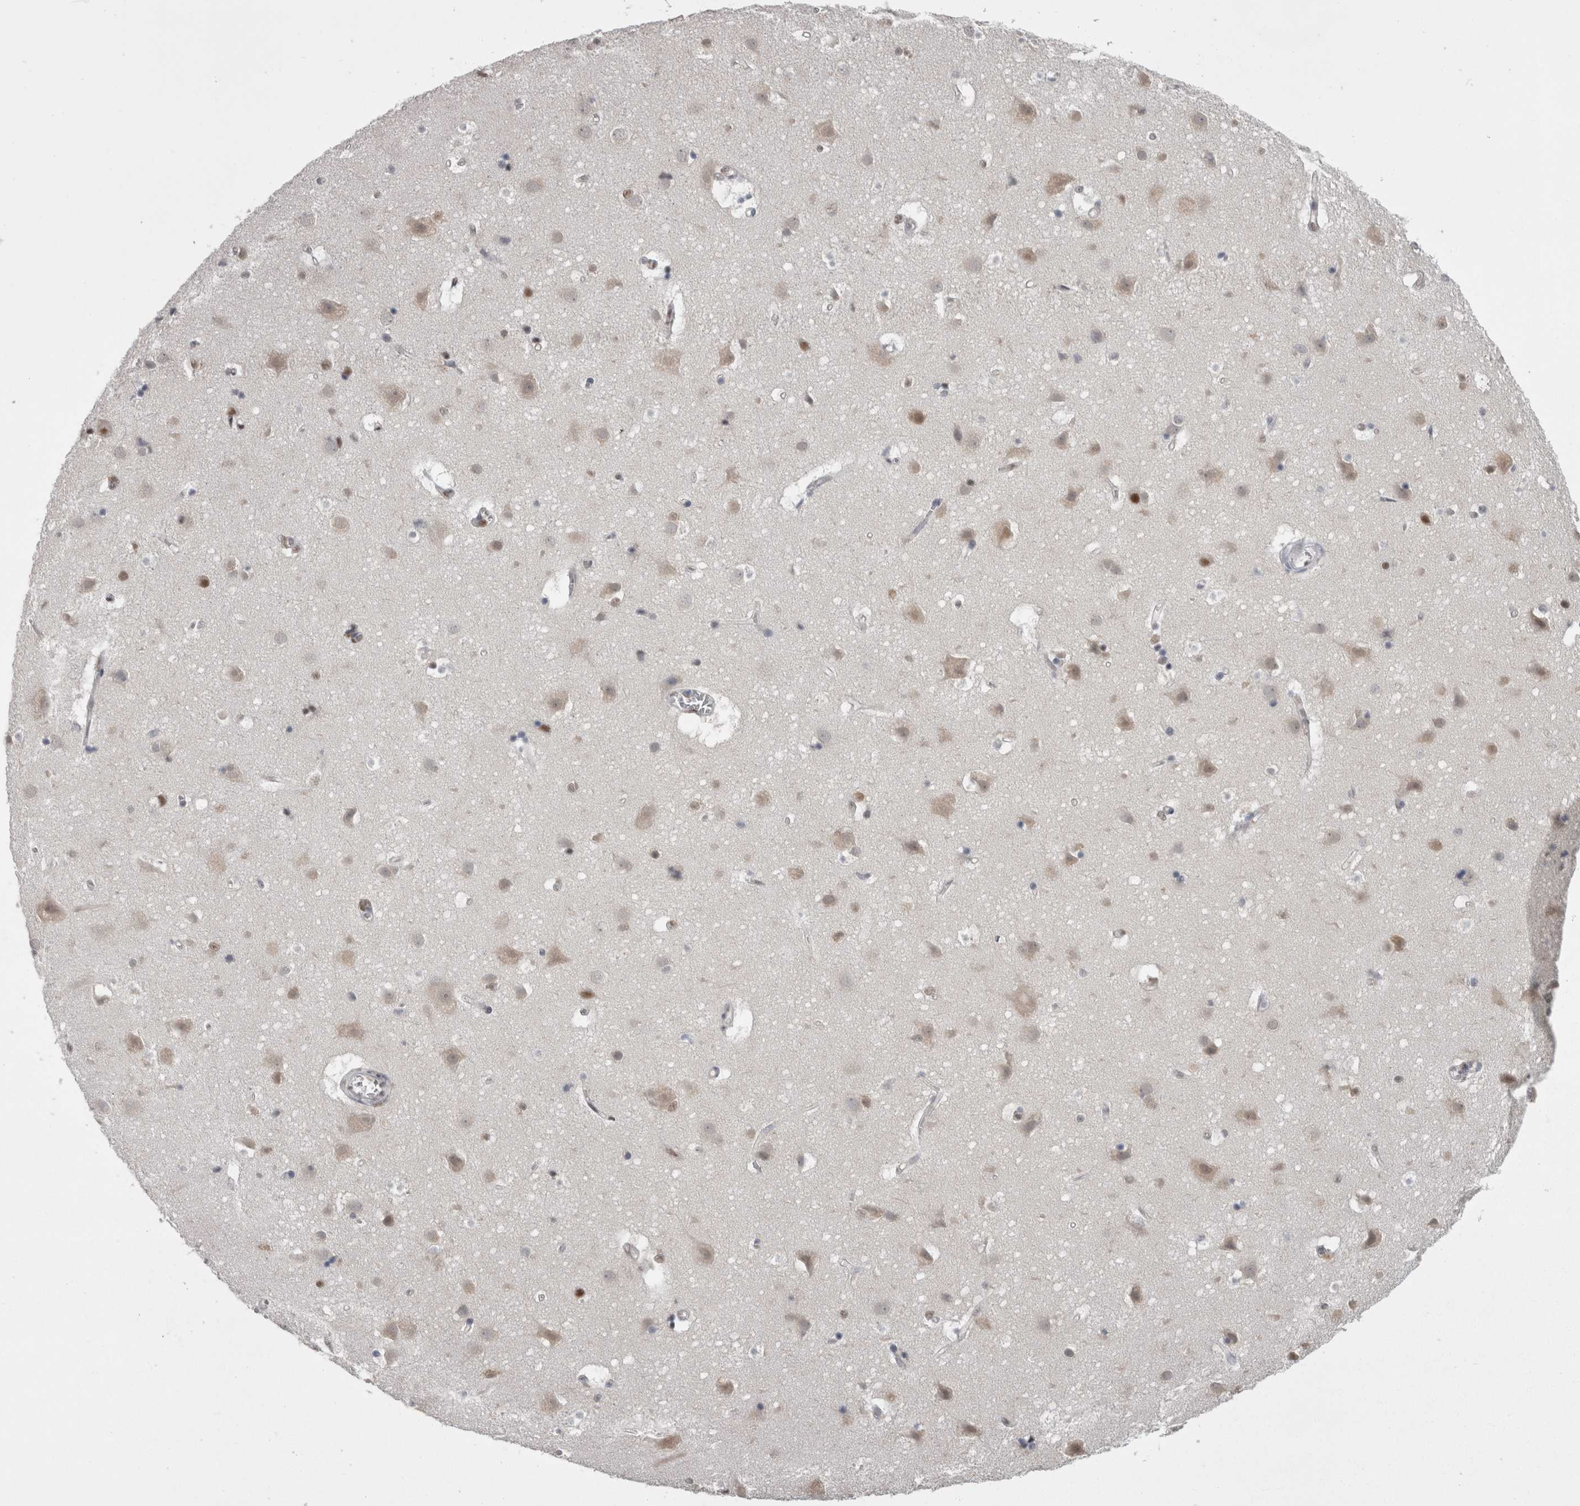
{"staining": {"intensity": "weak", "quantity": ">75%", "location": "nuclear"}, "tissue": "cerebral cortex", "cell_type": "Endothelial cells", "image_type": "normal", "snomed": [{"axis": "morphology", "description": "Normal tissue, NOS"}, {"axis": "topography", "description": "Cerebral cortex"}], "caption": "The image reveals staining of normal cerebral cortex, revealing weak nuclear protein expression (brown color) within endothelial cells.", "gene": "C1orf54", "patient": {"sex": "male", "age": 54}}